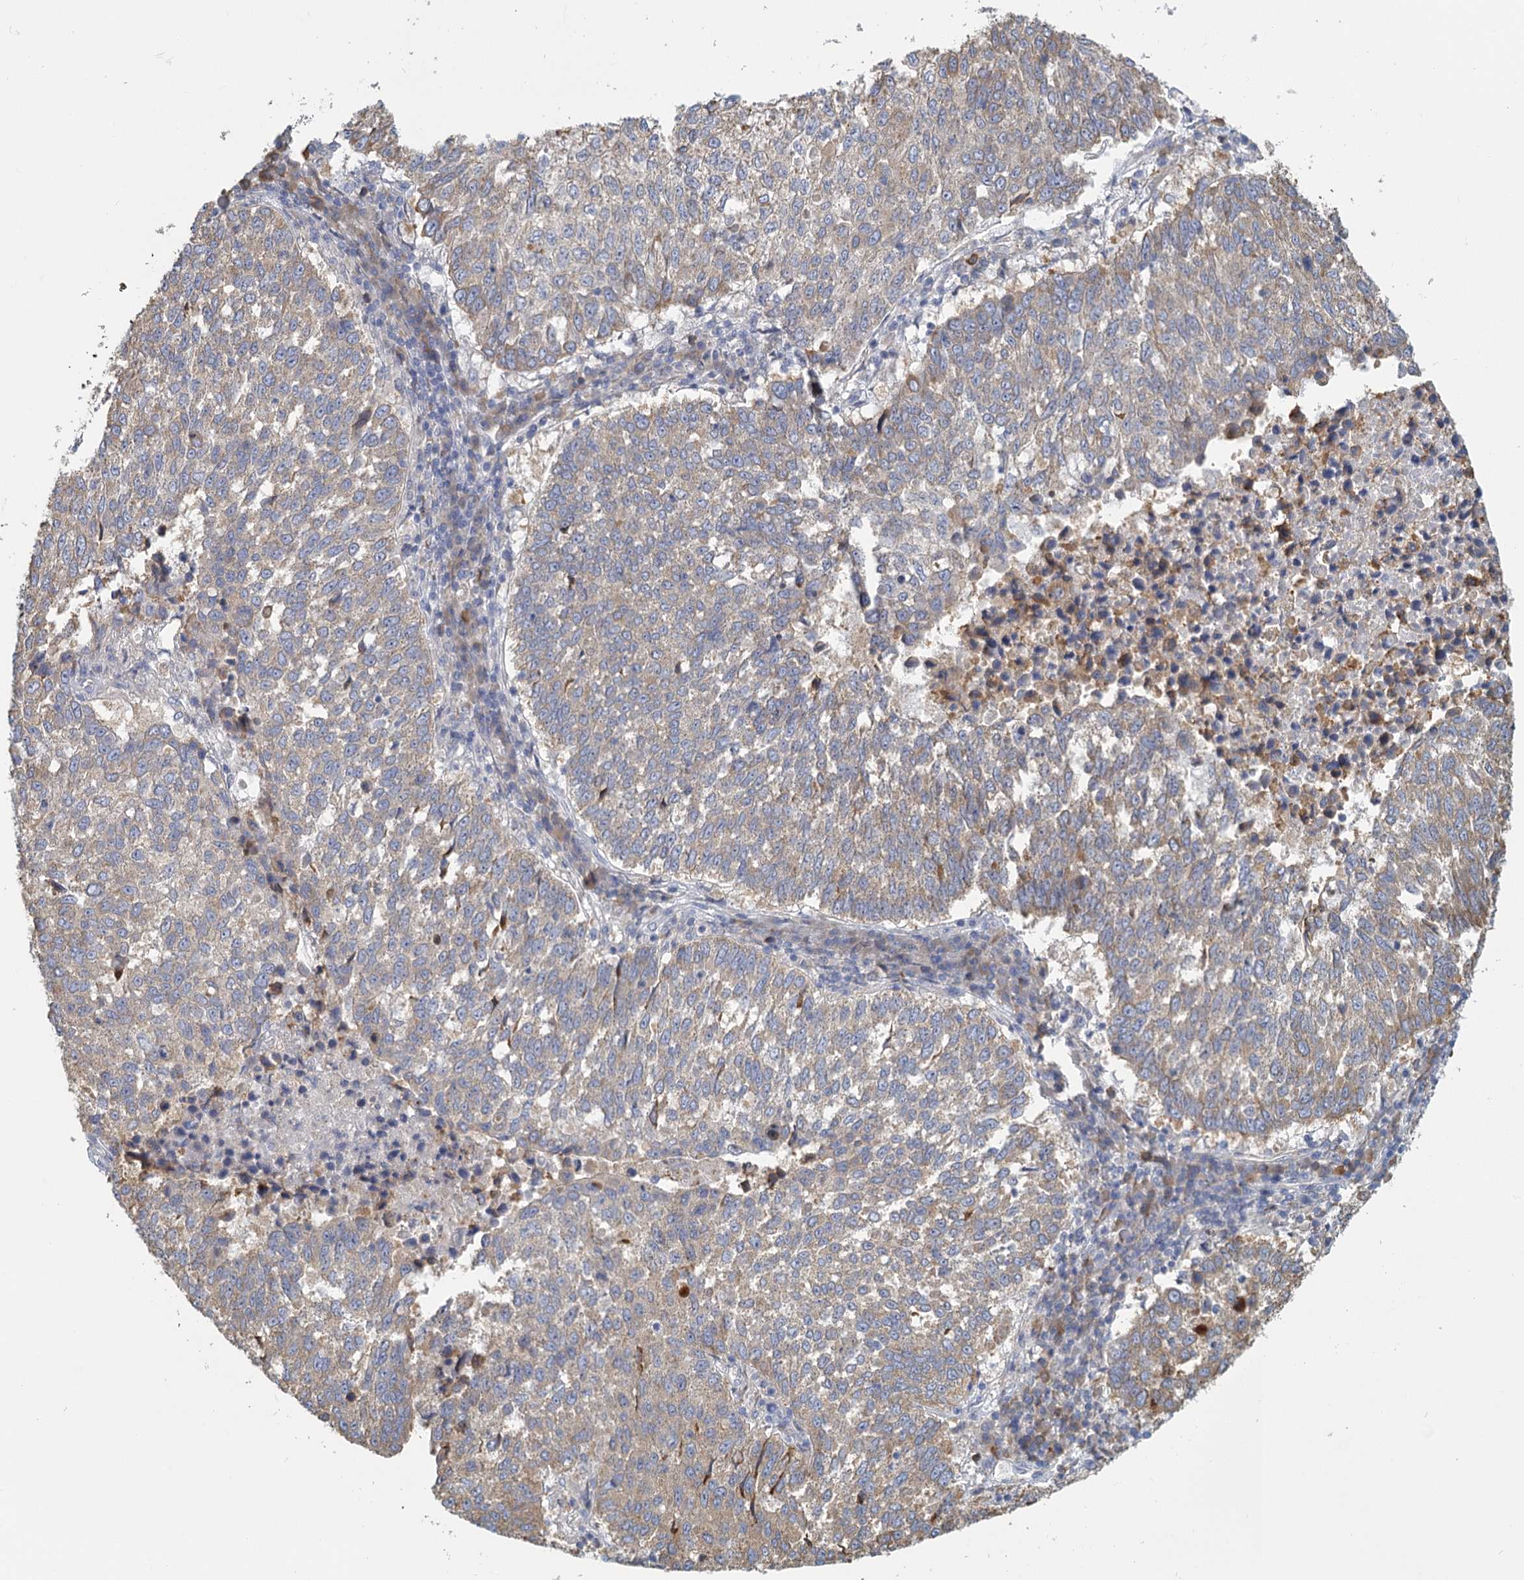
{"staining": {"intensity": "weak", "quantity": "25%-75%", "location": "cytoplasmic/membranous"}, "tissue": "lung cancer", "cell_type": "Tumor cells", "image_type": "cancer", "snomed": [{"axis": "morphology", "description": "Squamous cell carcinoma, NOS"}, {"axis": "topography", "description": "Lung"}], "caption": "This is an image of immunohistochemistry staining of lung cancer (squamous cell carcinoma), which shows weak positivity in the cytoplasmic/membranous of tumor cells.", "gene": "ANKRD16", "patient": {"sex": "male", "age": 73}}